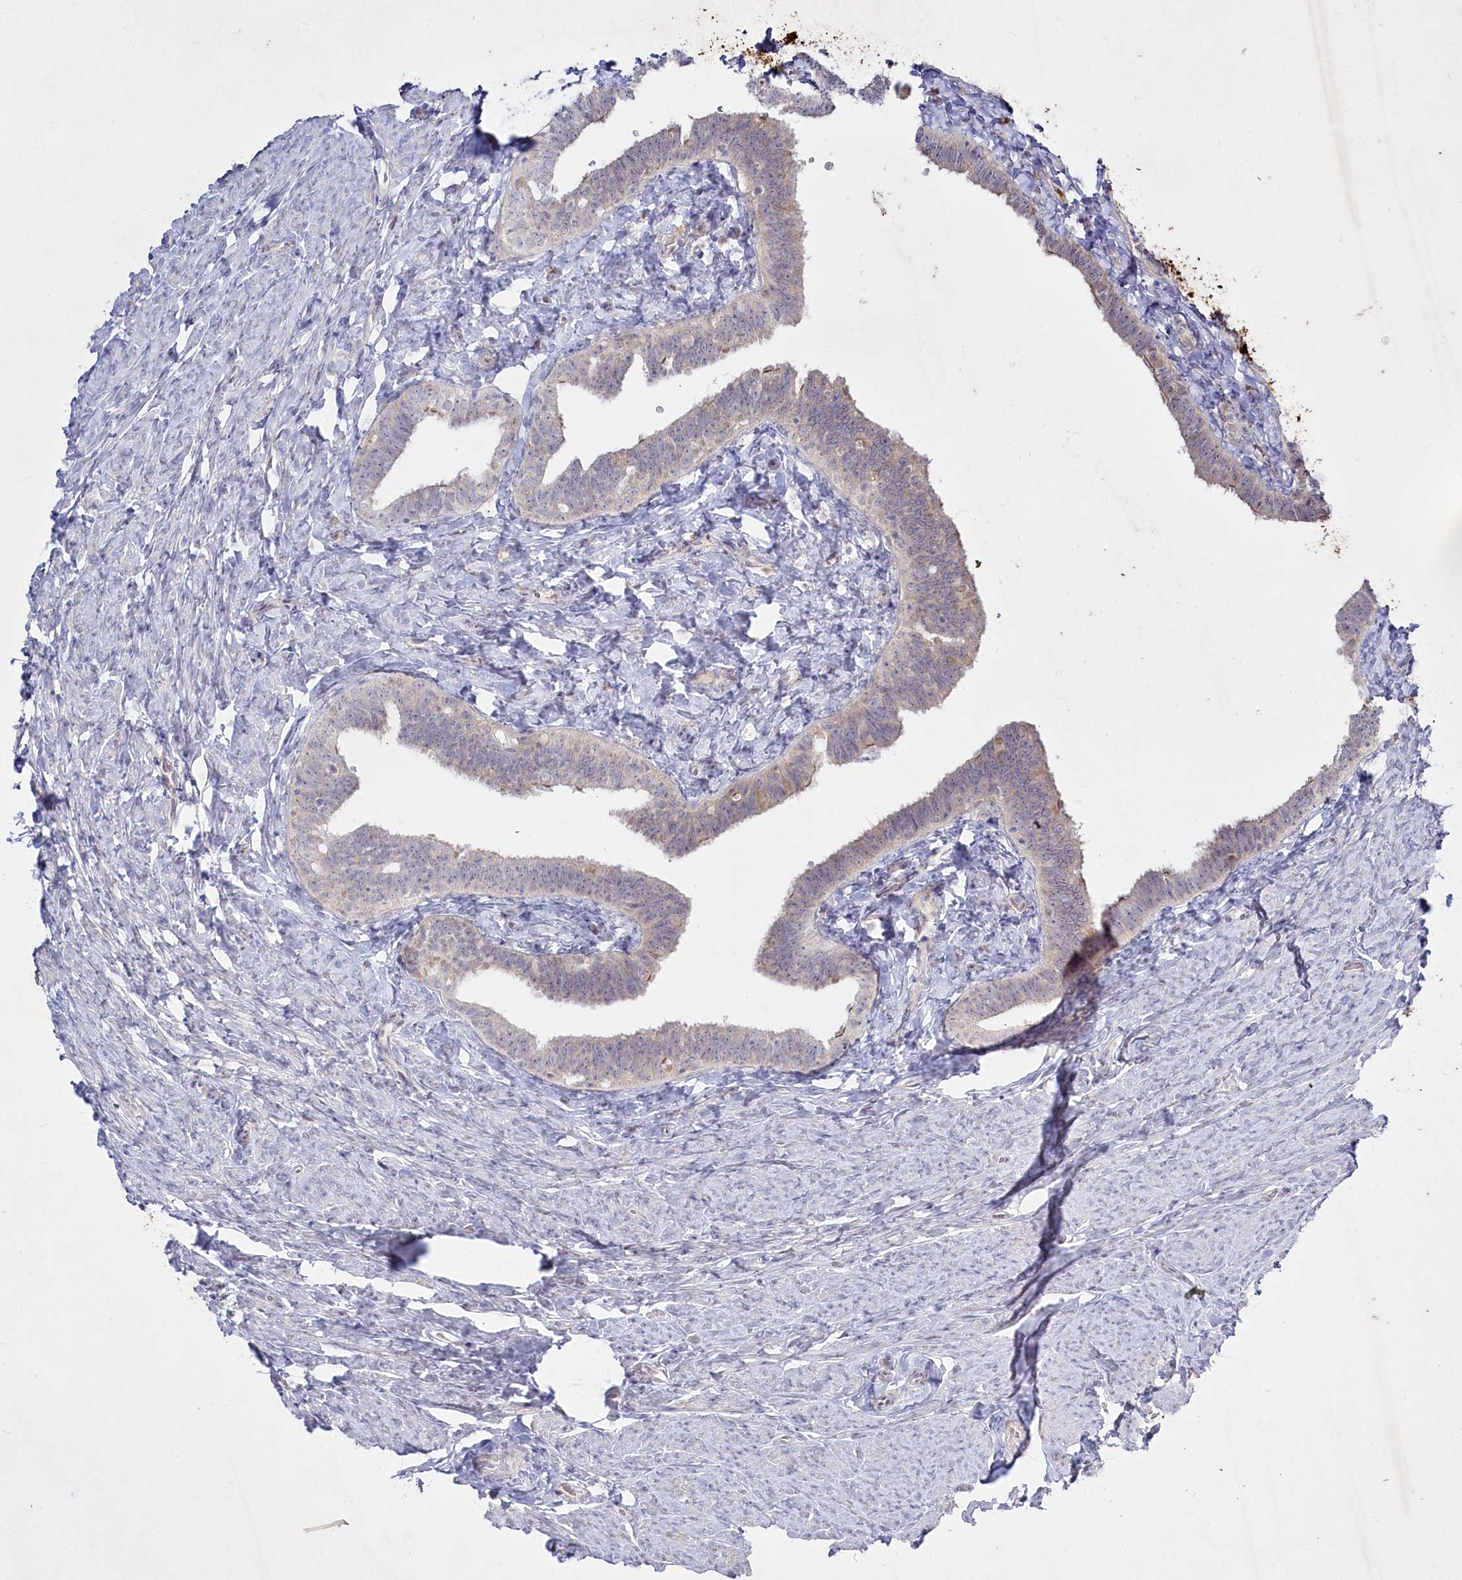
{"staining": {"intensity": "weak", "quantity": "<25%", "location": "cytoplasmic/membranous"}, "tissue": "fallopian tube", "cell_type": "Glandular cells", "image_type": "normal", "snomed": [{"axis": "morphology", "description": "Normal tissue, NOS"}, {"axis": "topography", "description": "Fallopian tube"}], "caption": "Fallopian tube stained for a protein using IHC shows no staining glandular cells.", "gene": "ABITRAM", "patient": {"sex": "female", "age": 39}}